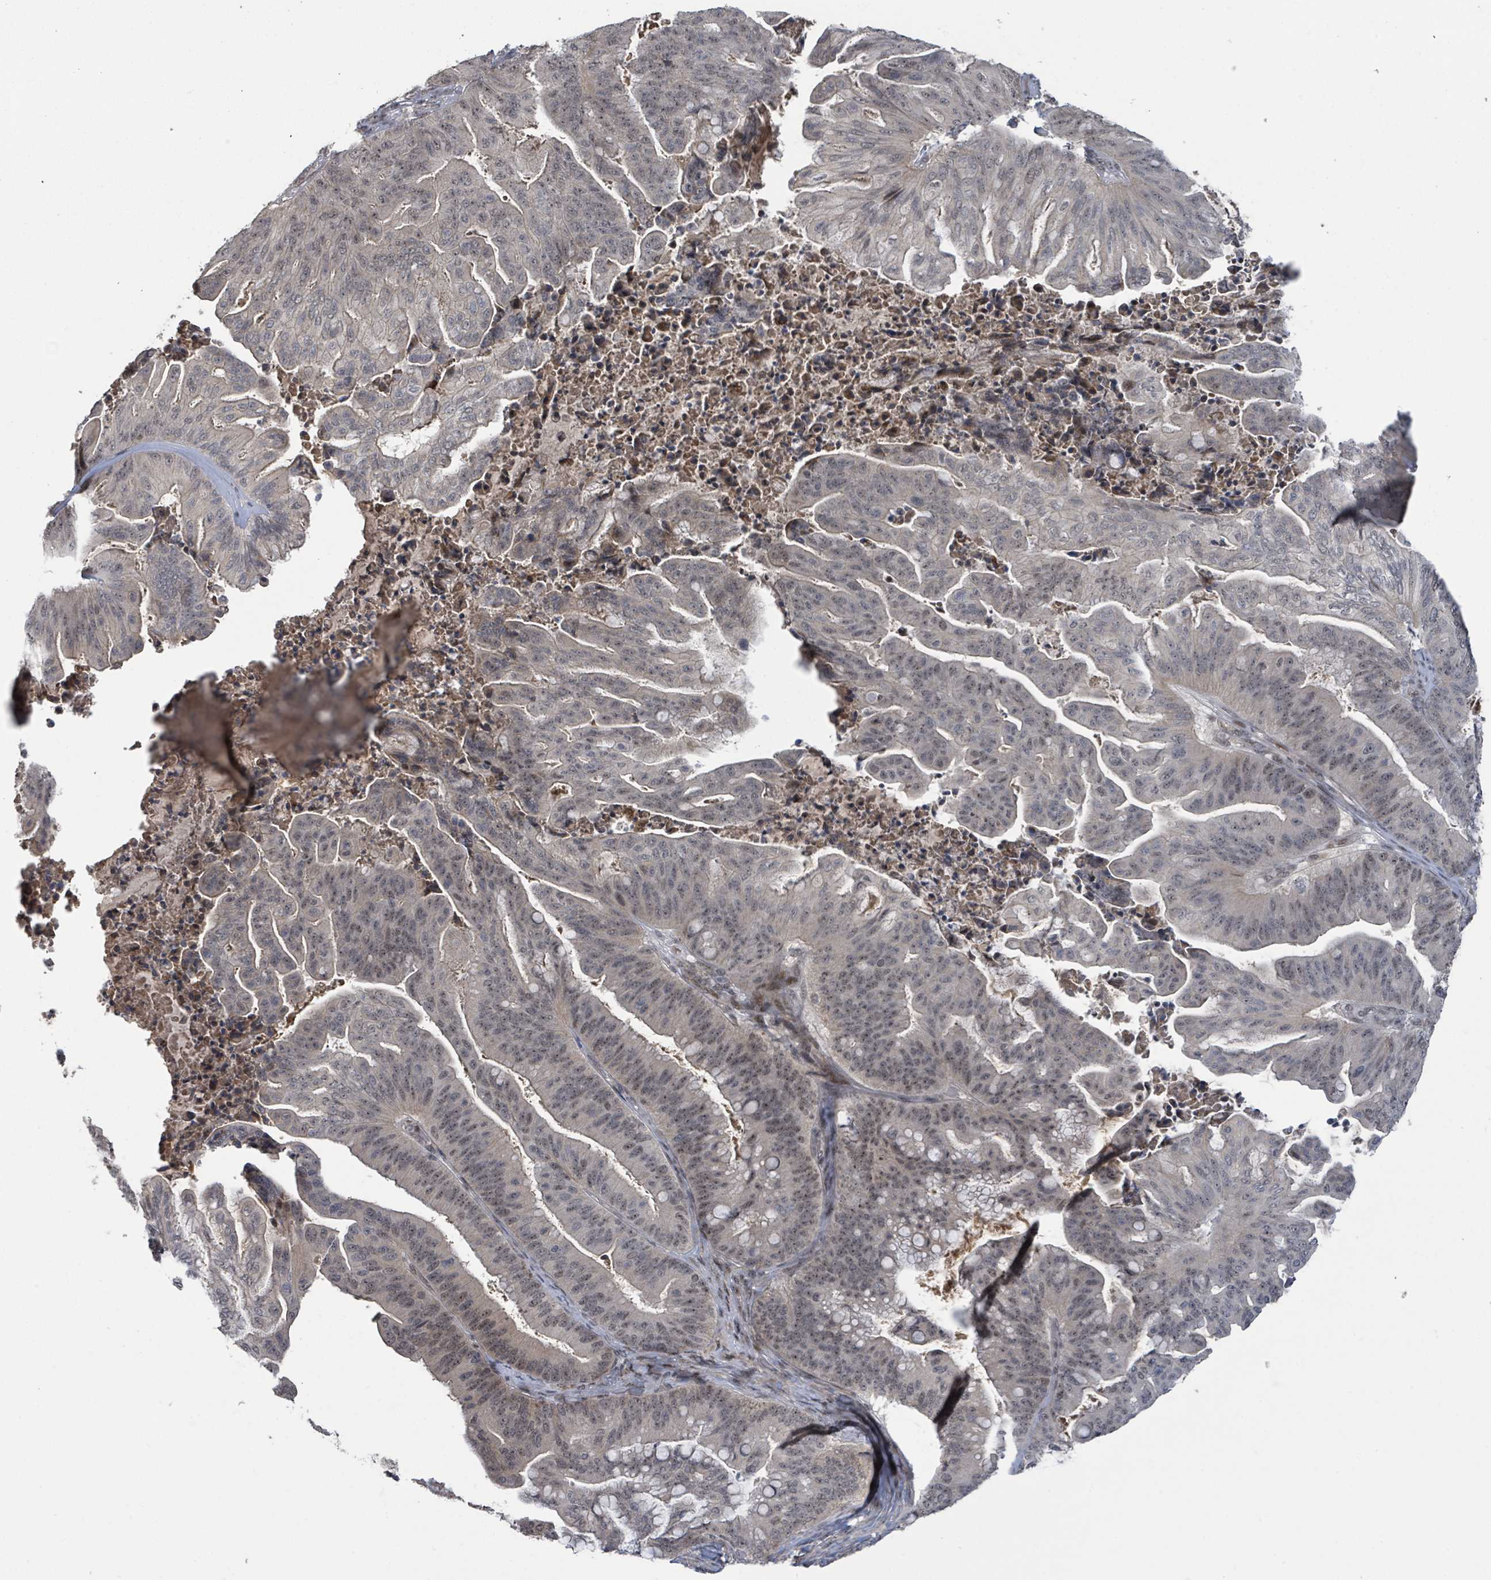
{"staining": {"intensity": "moderate", "quantity": "<25%", "location": "nuclear"}, "tissue": "ovarian cancer", "cell_type": "Tumor cells", "image_type": "cancer", "snomed": [{"axis": "morphology", "description": "Cystadenocarcinoma, mucinous, NOS"}, {"axis": "topography", "description": "Ovary"}], "caption": "Ovarian mucinous cystadenocarcinoma stained with IHC reveals moderate nuclear expression in about <25% of tumor cells.", "gene": "ZBTB14", "patient": {"sex": "female", "age": 67}}